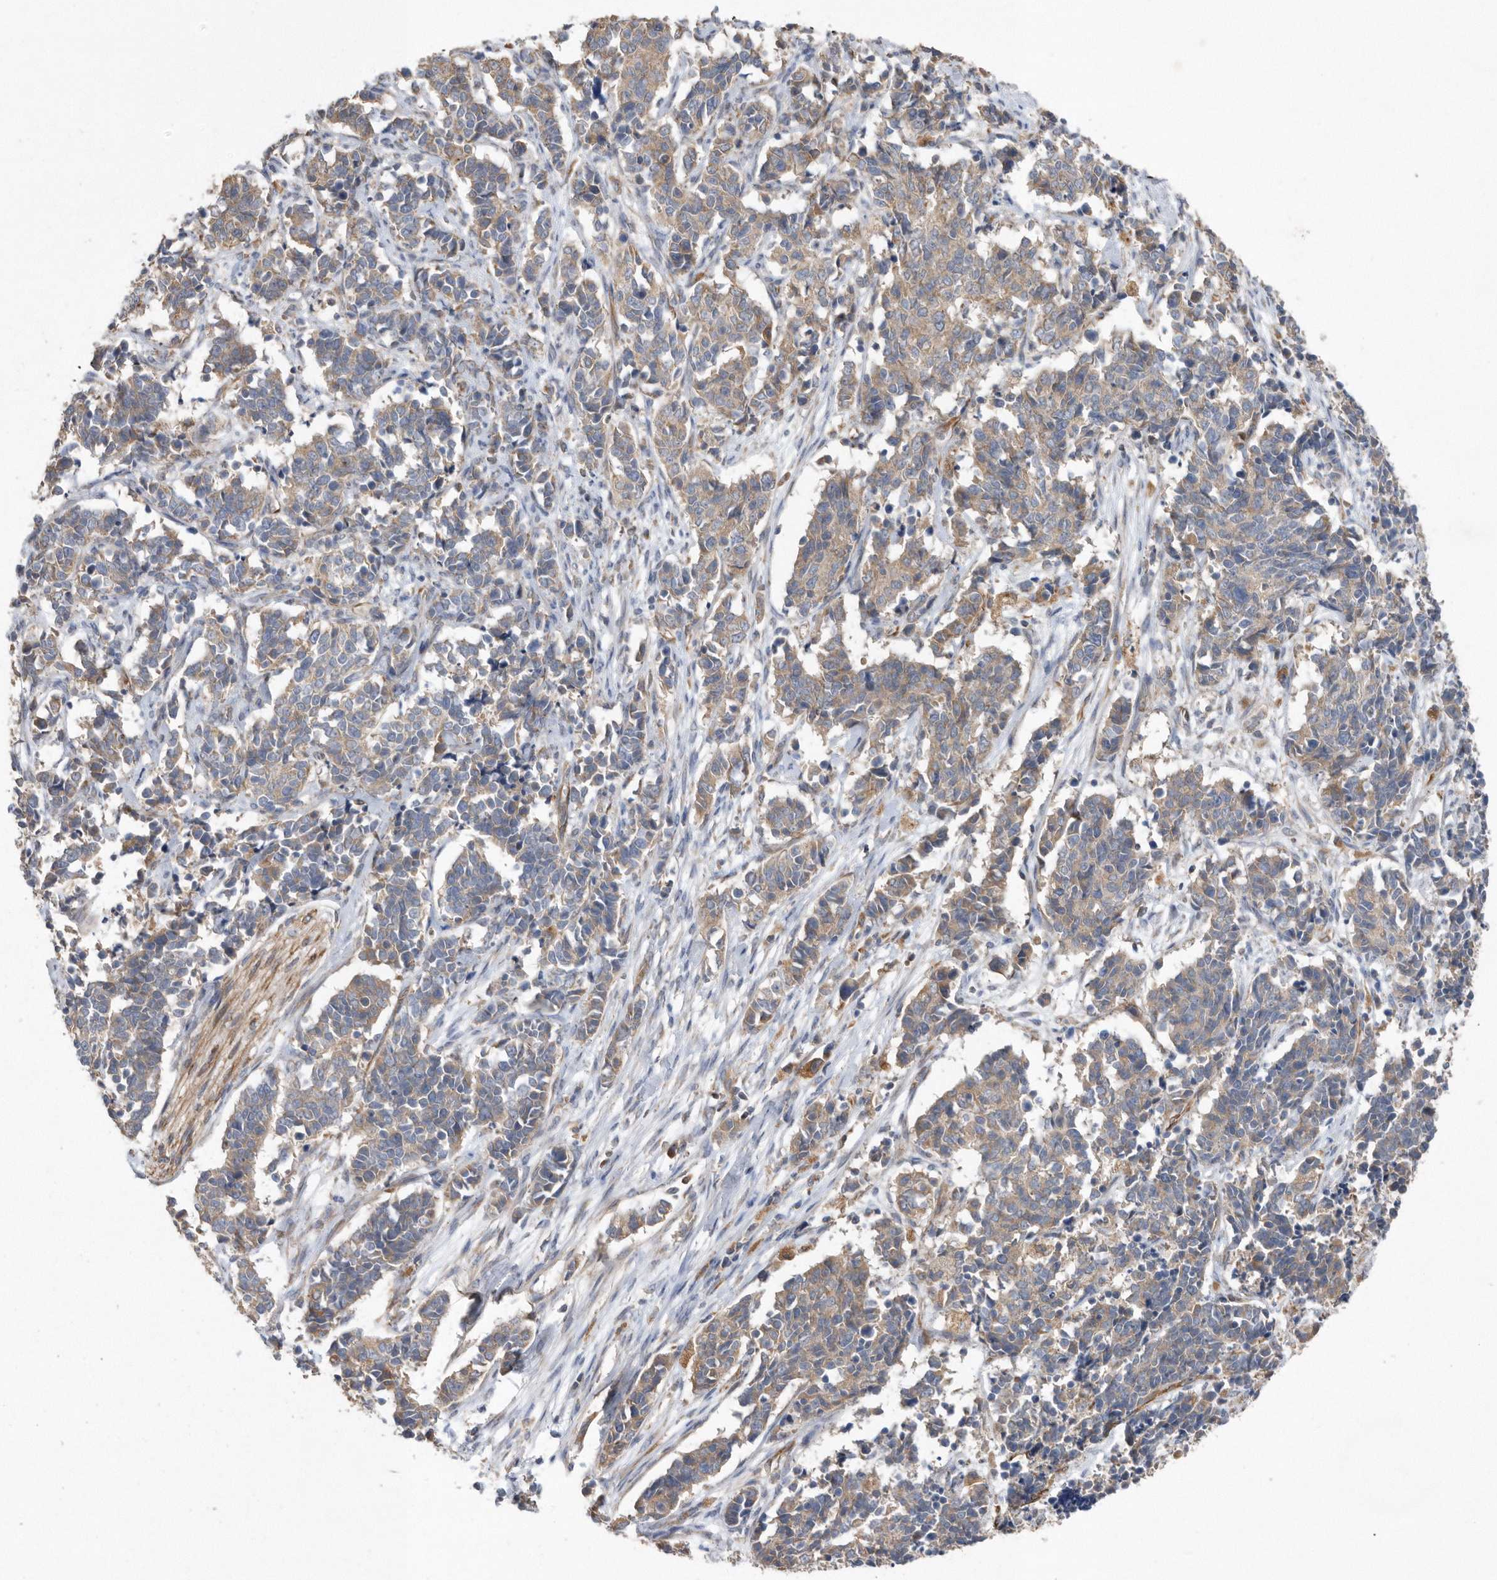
{"staining": {"intensity": "weak", "quantity": "25%-75%", "location": "cytoplasmic/membranous"}, "tissue": "cervical cancer", "cell_type": "Tumor cells", "image_type": "cancer", "snomed": [{"axis": "morphology", "description": "Normal tissue, NOS"}, {"axis": "morphology", "description": "Squamous cell carcinoma, NOS"}, {"axis": "topography", "description": "Cervix"}], "caption": "High-magnification brightfield microscopy of cervical cancer (squamous cell carcinoma) stained with DAB (brown) and counterstained with hematoxylin (blue). tumor cells exhibit weak cytoplasmic/membranous staining is identified in about25%-75% of cells. The staining was performed using DAB to visualize the protein expression in brown, while the nuclei were stained in blue with hematoxylin (Magnification: 20x).", "gene": "PON2", "patient": {"sex": "female", "age": 35}}